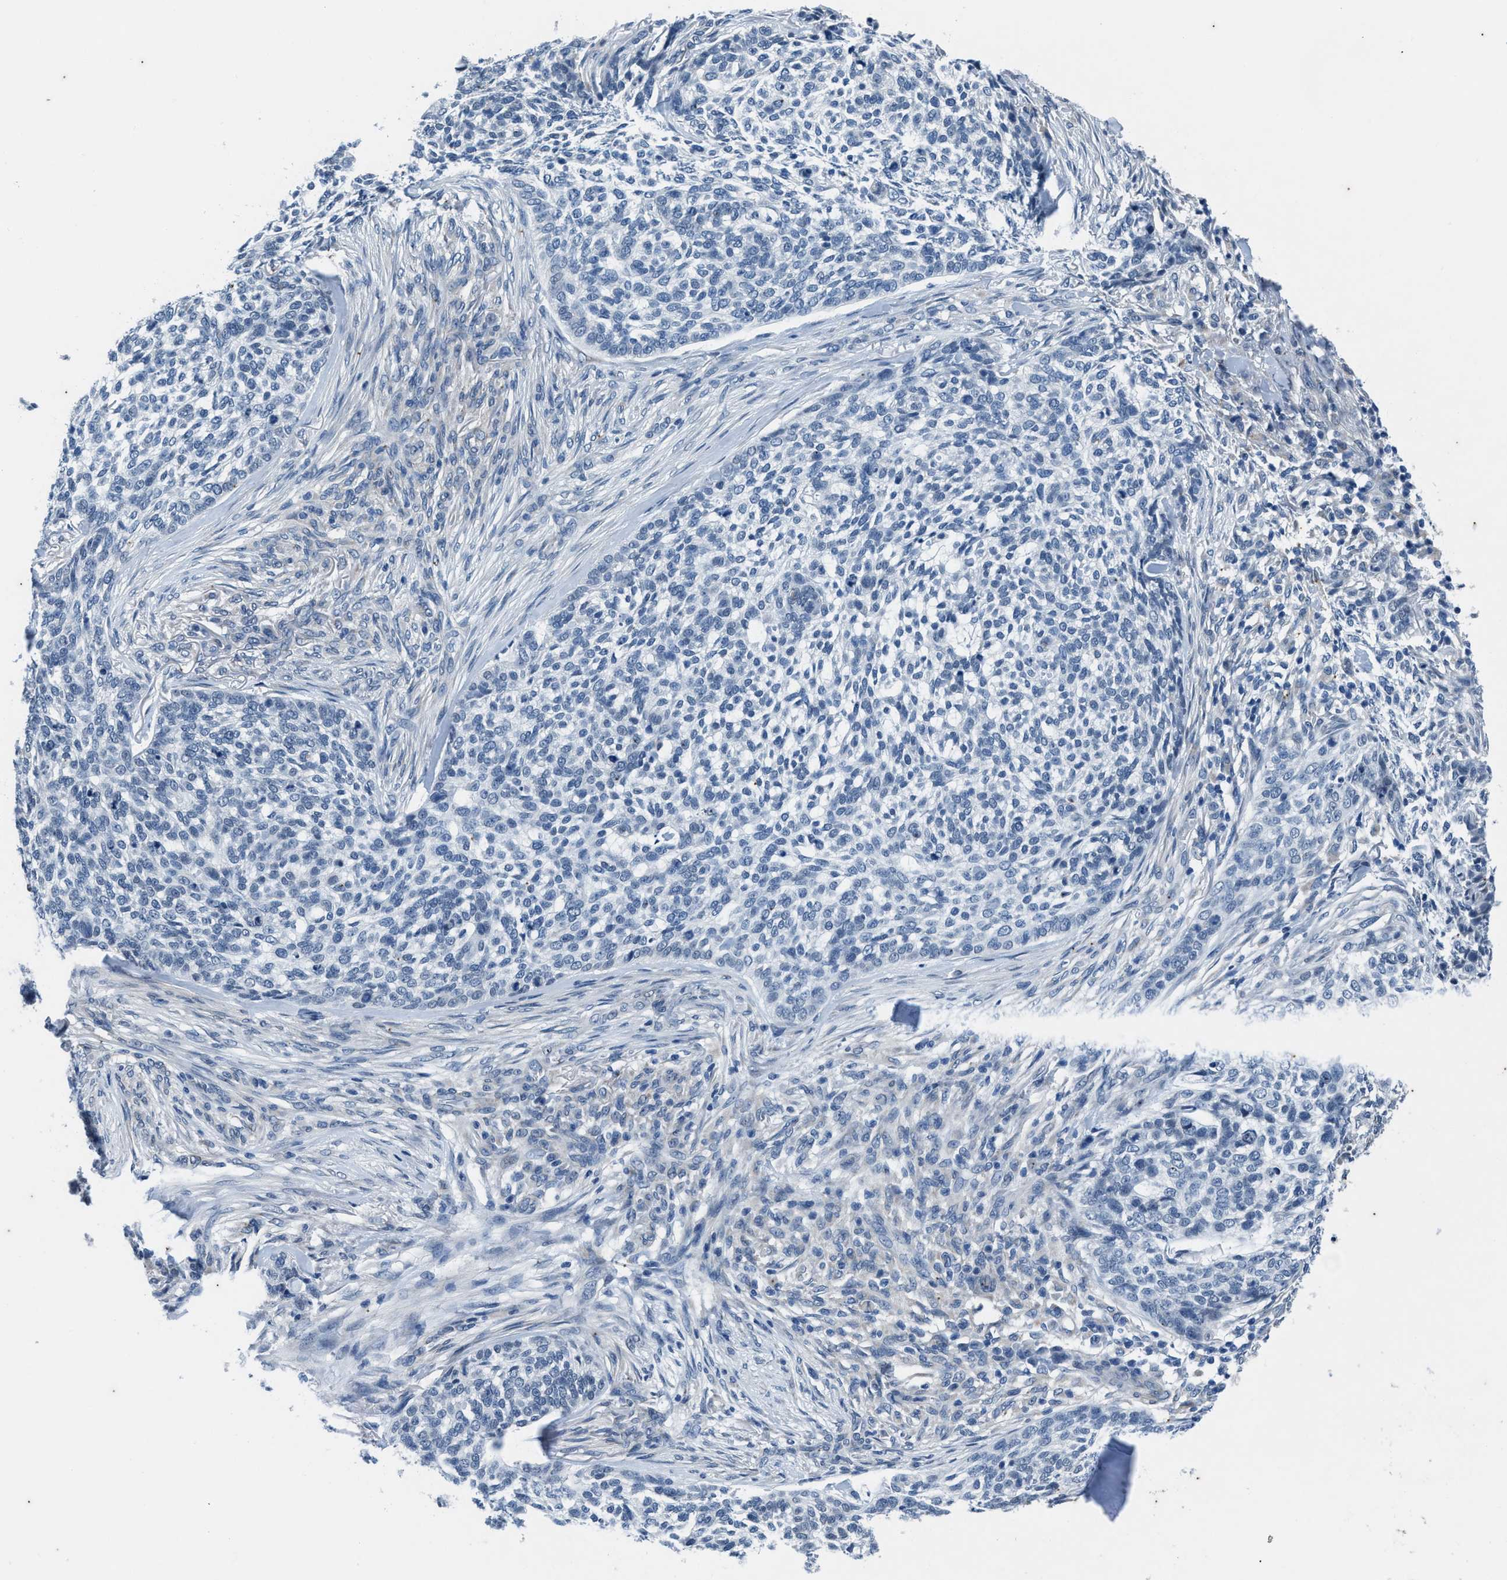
{"staining": {"intensity": "negative", "quantity": "none", "location": "none"}, "tissue": "skin cancer", "cell_type": "Tumor cells", "image_type": "cancer", "snomed": [{"axis": "morphology", "description": "Basal cell carcinoma"}, {"axis": "topography", "description": "Skin"}], "caption": "Immunohistochemical staining of skin basal cell carcinoma exhibits no significant expression in tumor cells.", "gene": "KIF24", "patient": {"sex": "female", "age": 64}}